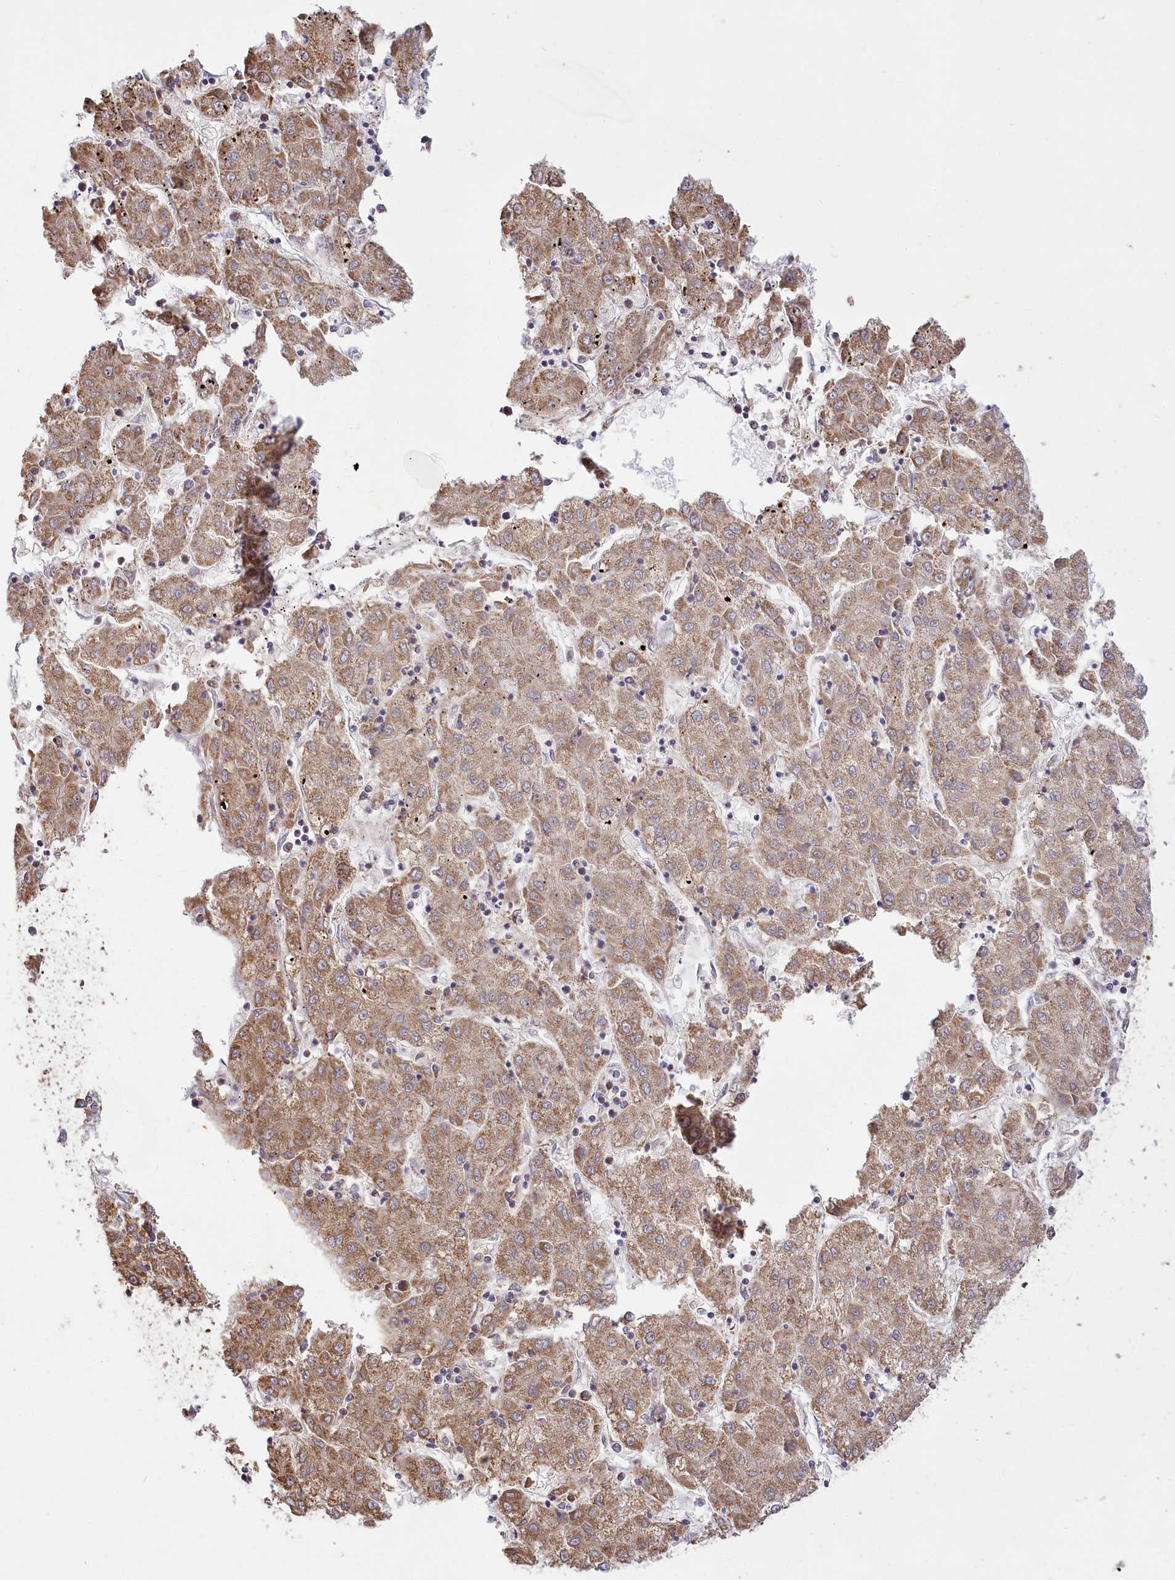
{"staining": {"intensity": "moderate", "quantity": ">75%", "location": "cytoplasmic/membranous"}, "tissue": "liver cancer", "cell_type": "Tumor cells", "image_type": "cancer", "snomed": [{"axis": "morphology", "description": "Carcinoma, Hepatocellular, NOS"}, {"axis": "topography", "description": "Liver"}], "caption": "Moderate cytoplasmic/membranous protein staining is identified in approximately >75% of tumor cells in hepatocellular carcinoma (liver).", "gene": "CARD19", "patient": {"sex": "male", "age": 72}}